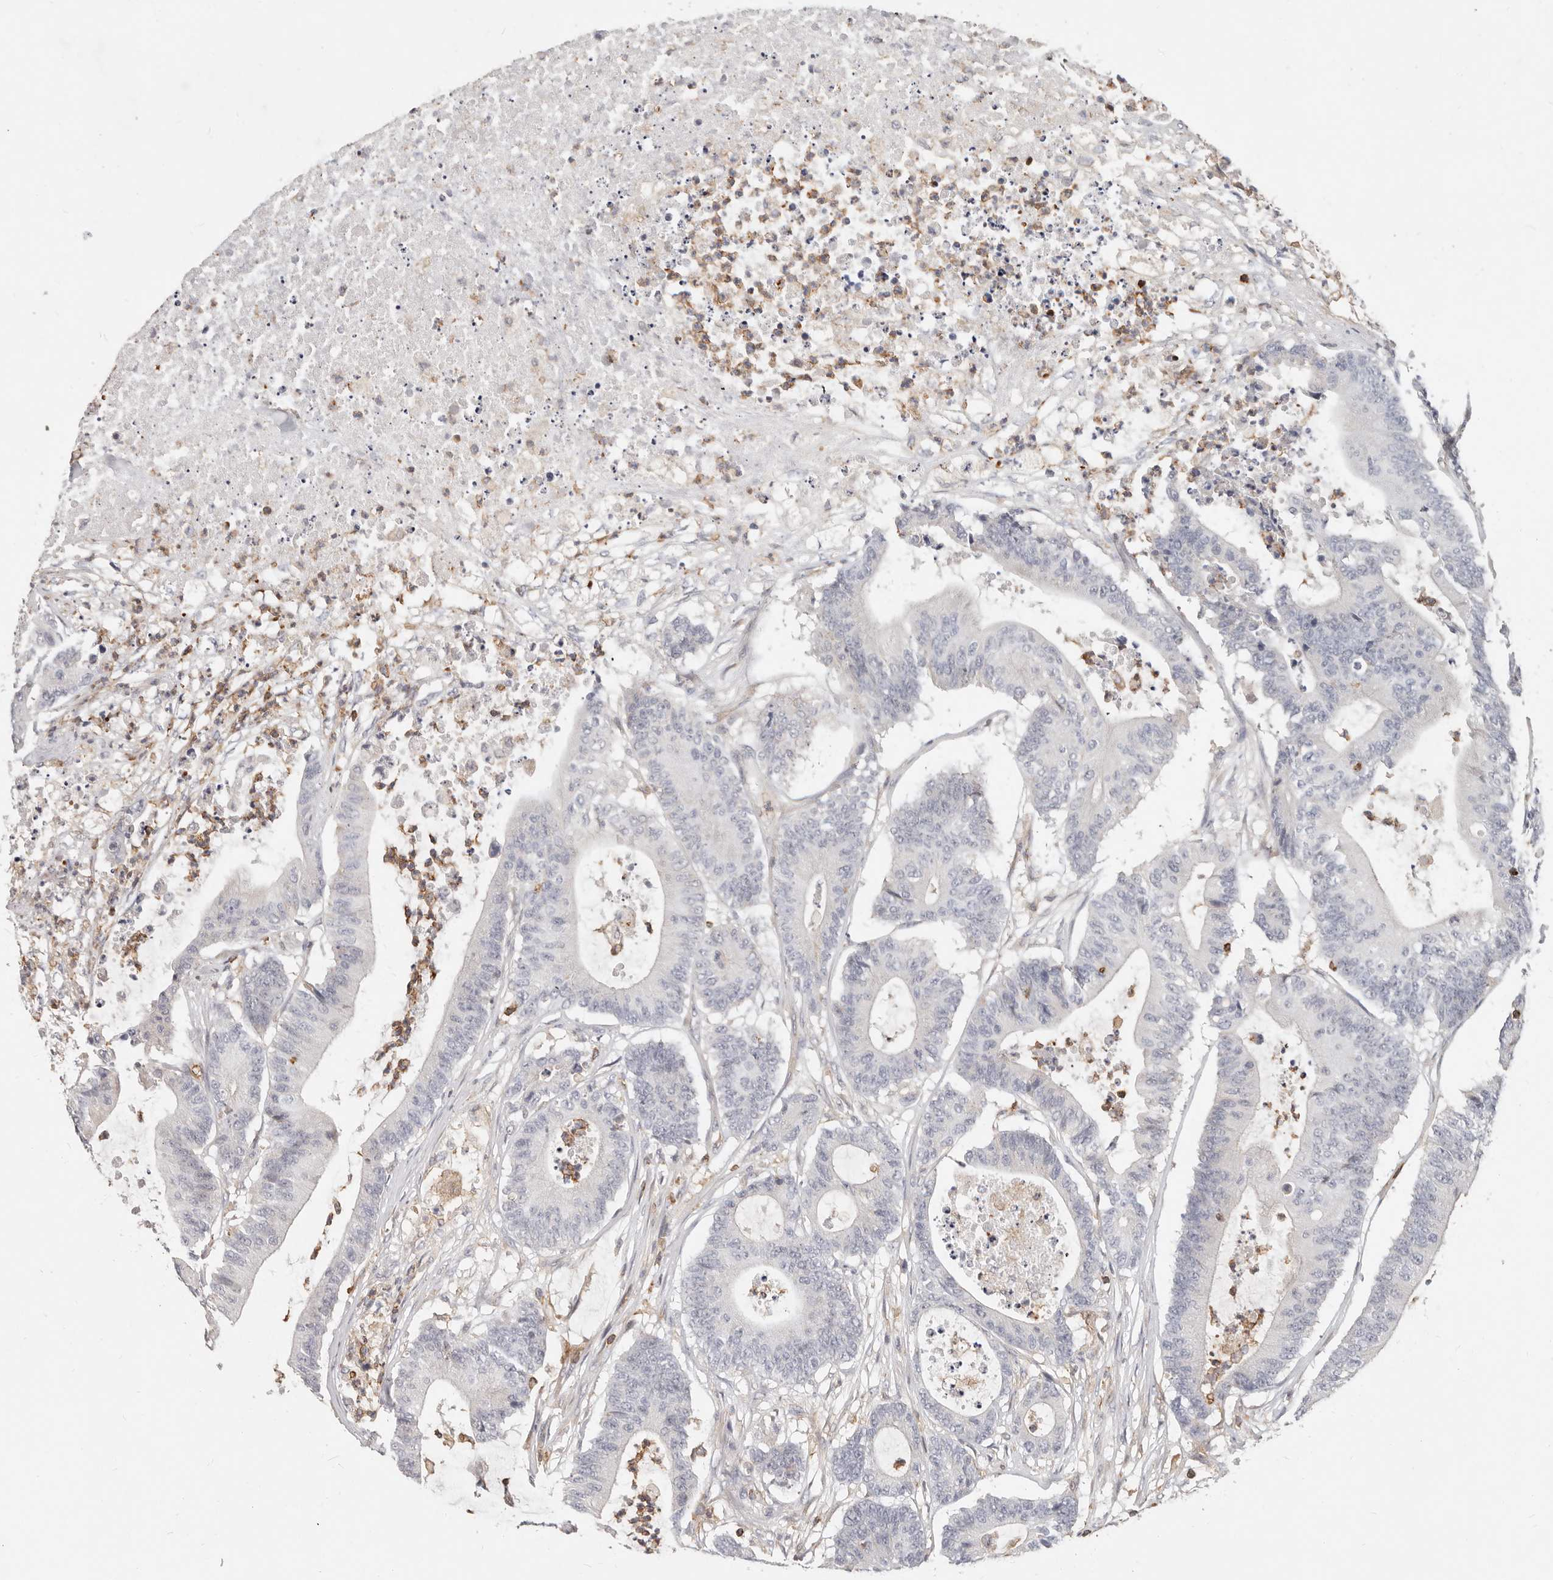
{"staining": {"intensity": "negative", "quantity": "none", "location": "none"}, "tissue": "colorectal cancer", "cell_type": "Tumor cells", "image_type": "cancer", "snomed": [{"axis": "morphology", "description": "Adenocarcinoma, NOS"}, {"axis": "topography", "description": "Colon"}], "caption": "DAB (3,3'-diaminobenzidine) immunohistochemical staining of adenocarcinoma (colorectal) shows no significant expression in tumor cells. (Brightfield microscopy of DAB (3,3'-diaminobenzidine) immunohistochemistry (IHC) at high magnification).", "gene": "TMEM63B", "patient": {"sex": "female", "age": 84}}